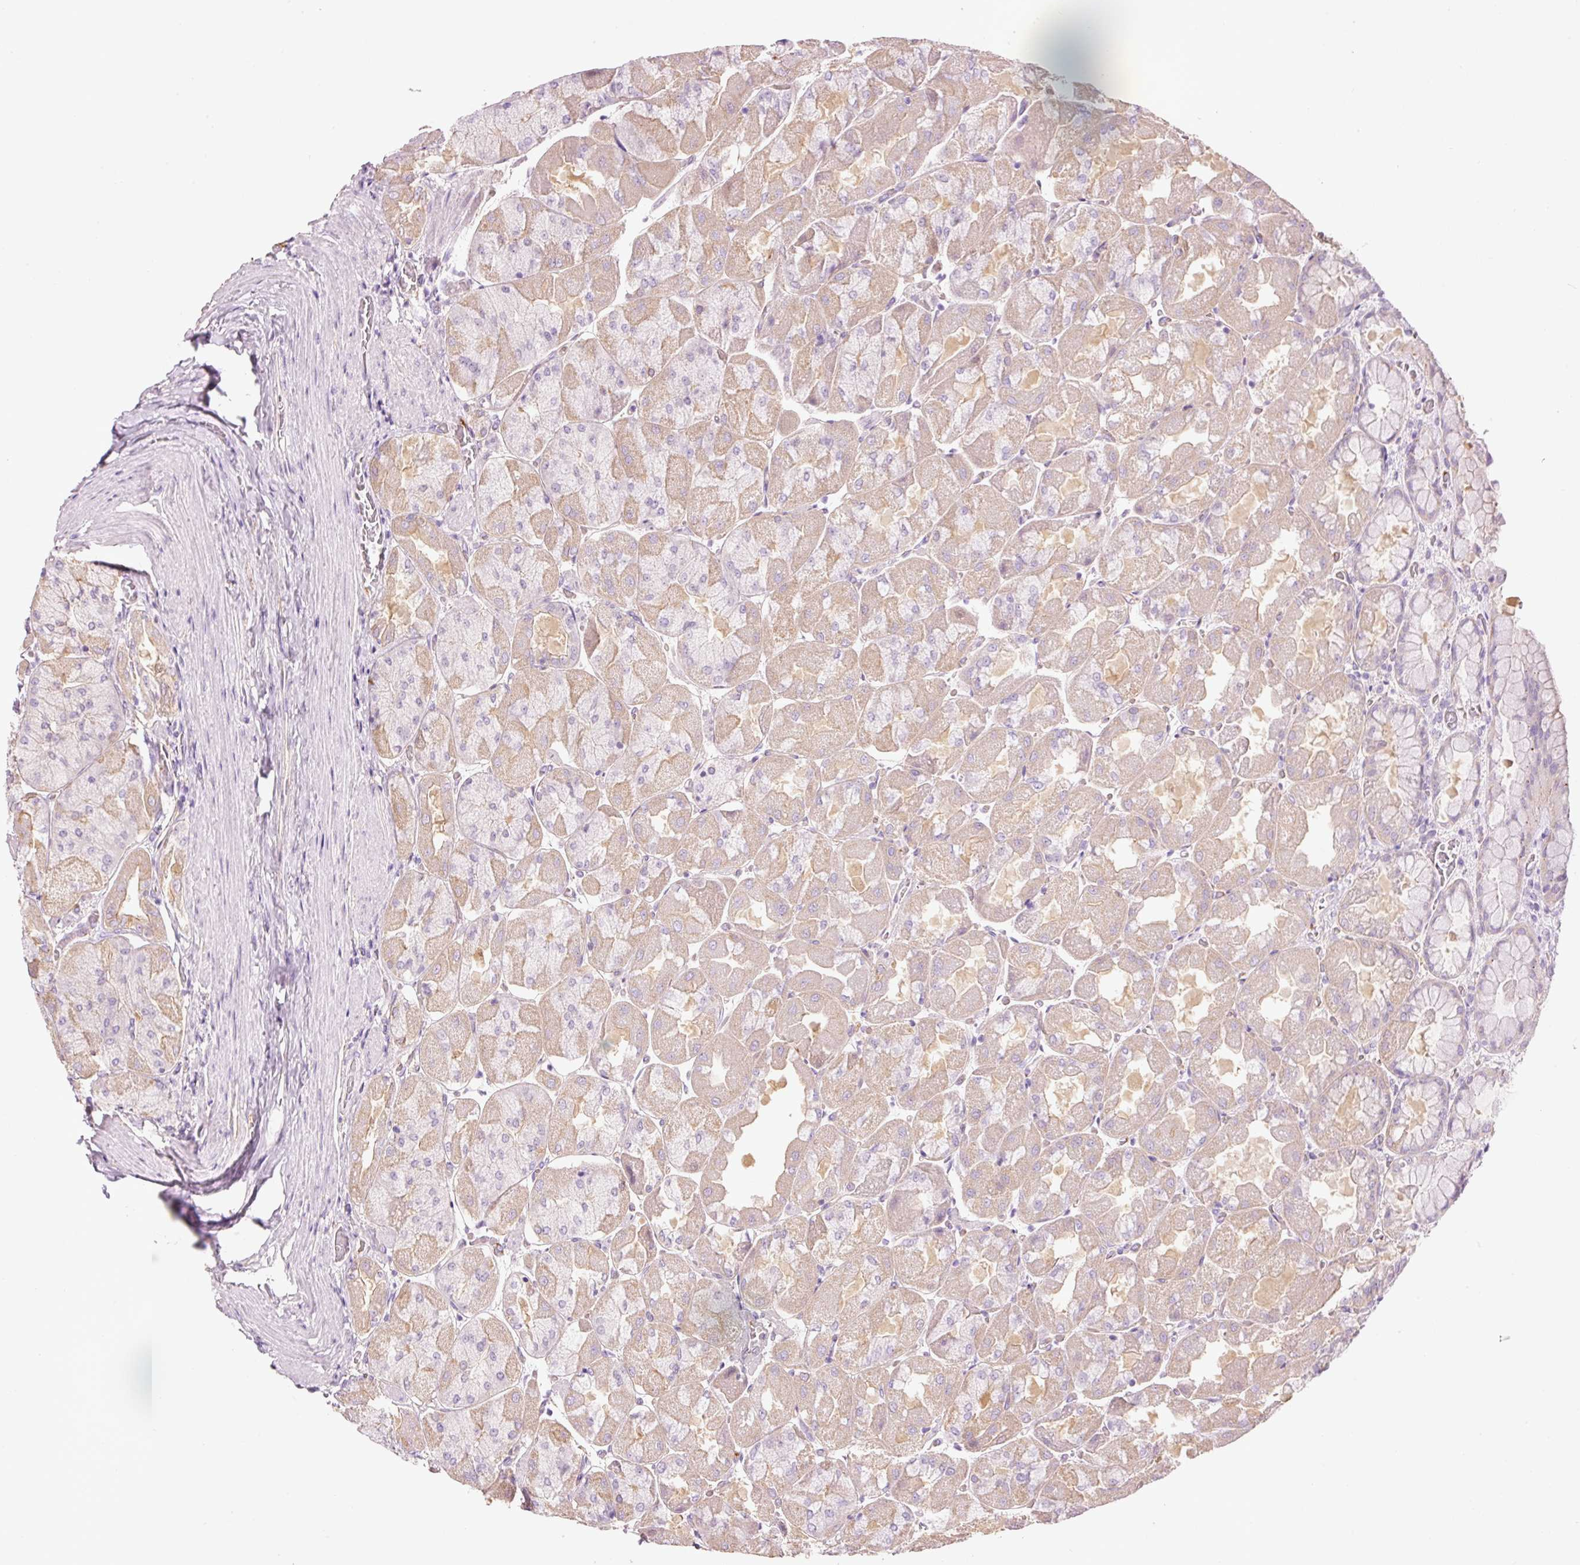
{"staining": {"intensity": "weak", "quantity": "25%-75%", "location": "cytoplasmic/membranous"}, "tissue": "stomach", "cell_type": "Glandular cells", "image_type": "normal", "snomed": [{"axis": "morphology", "description": "Normal tissue, NOS"}, {"axis": "topography", "description": "Stomach"}], "caption": "Protein expression analysis of normal human stomach reveals weak cytoplasmic/membranous staining in about 25%-75% of glandular cells. Ihc stains the protein in brown and the nuclei are stained blue.", "gene": "HSPA4L", "patient": {"sex": "female", "age": 61}}